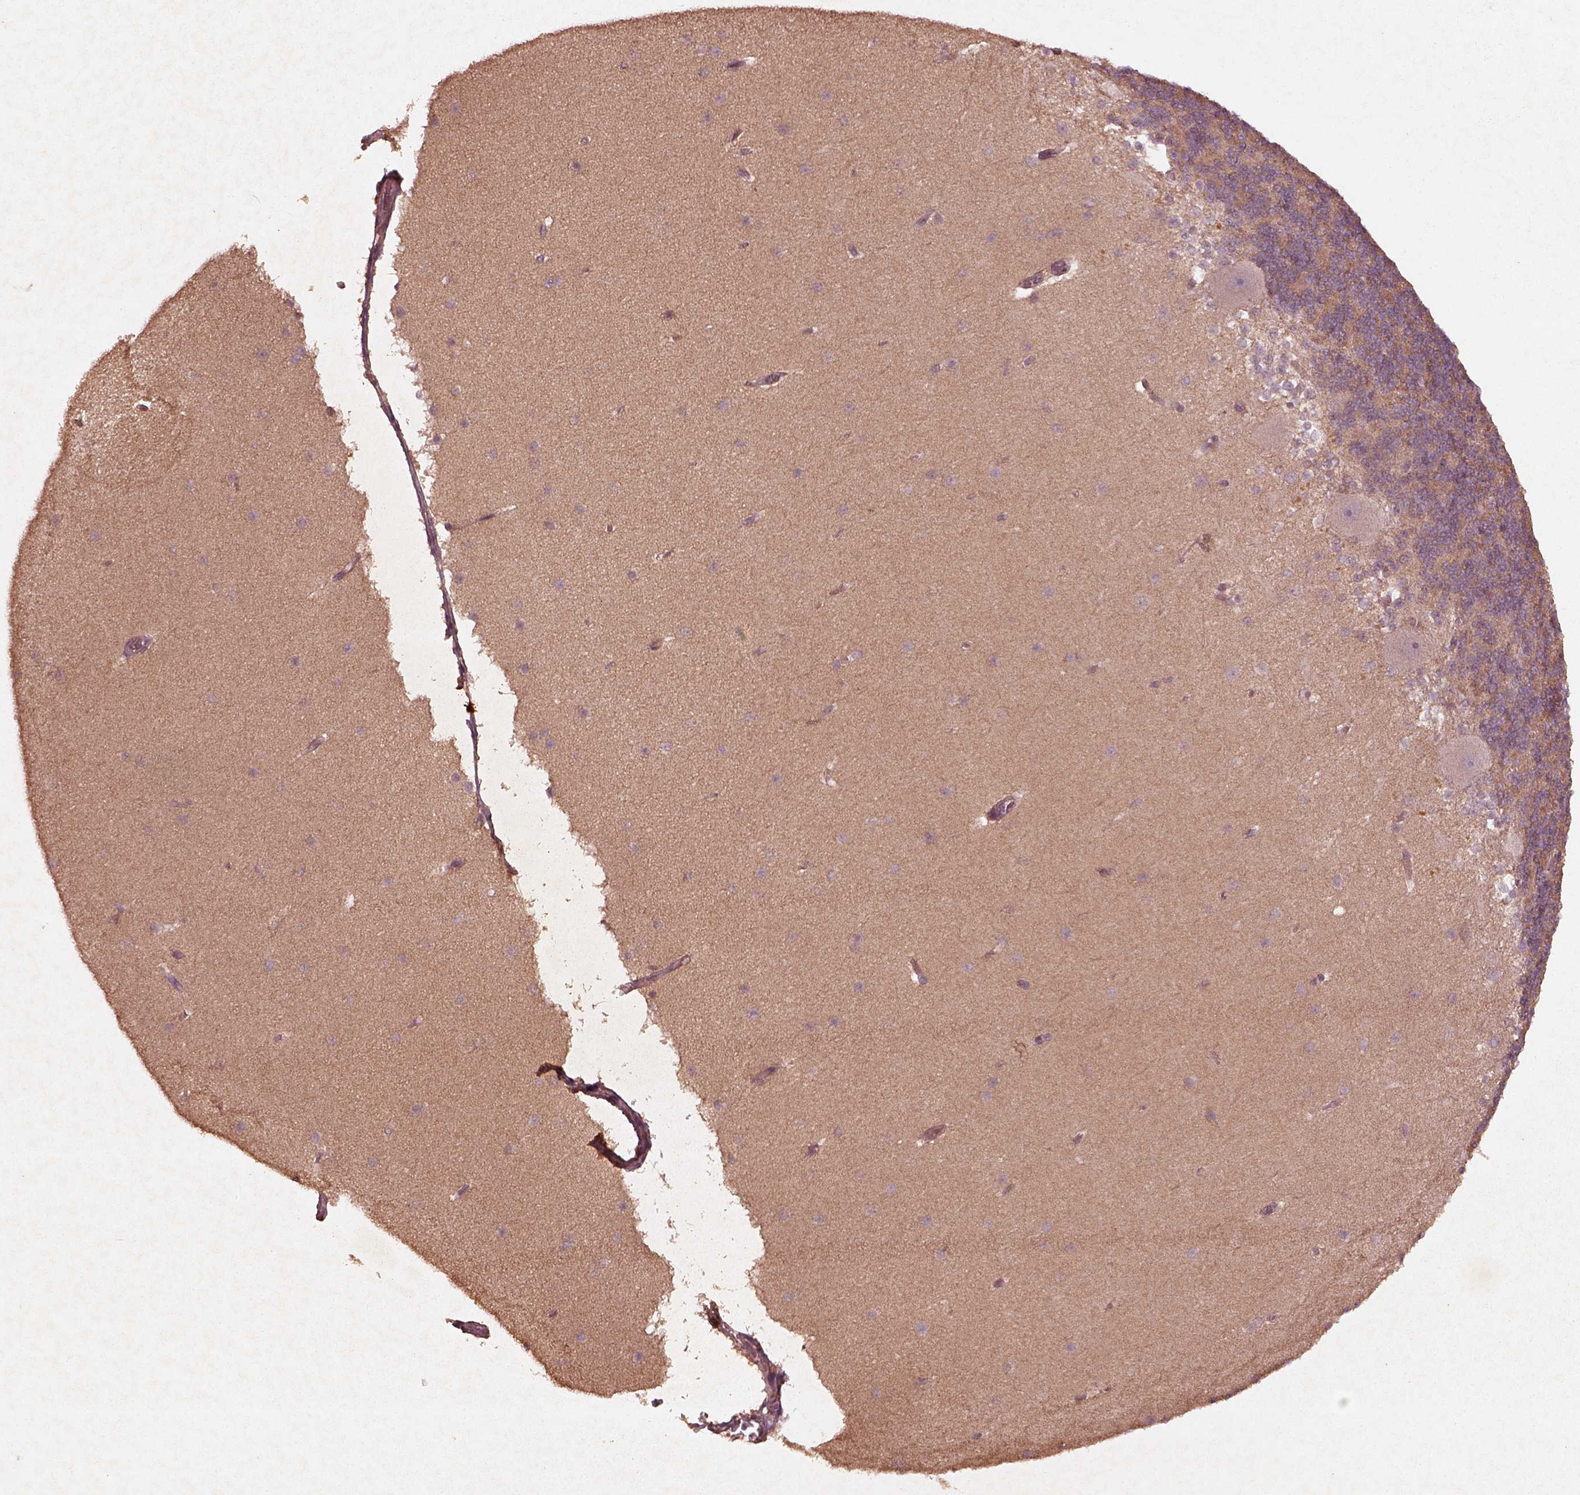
{"staining": {"intensity": "moderate", "quantity": ">75%", "location": "cytoplasmic/membranous"}, "tissue": "cerebellum", "cell_type": "Cells in granular layer", "image_type": "normal", "snomed": [{"axis": "morphology", "description": "Normal tissue, NOS"}, {"axis": "topography", "description": "Cerebellum"}], "caption": "A high-resolution image shows immunohistochemistry staining of unremarkable cerebellum, which exhibits moderate cytoplasmic/membranous expression in about >75% of cells in granular layer. The protein is shown in brown color, while the nuclei are stained blue.", "gene": "FAM234A", "patient": {"sex": "female", "age": 19}}